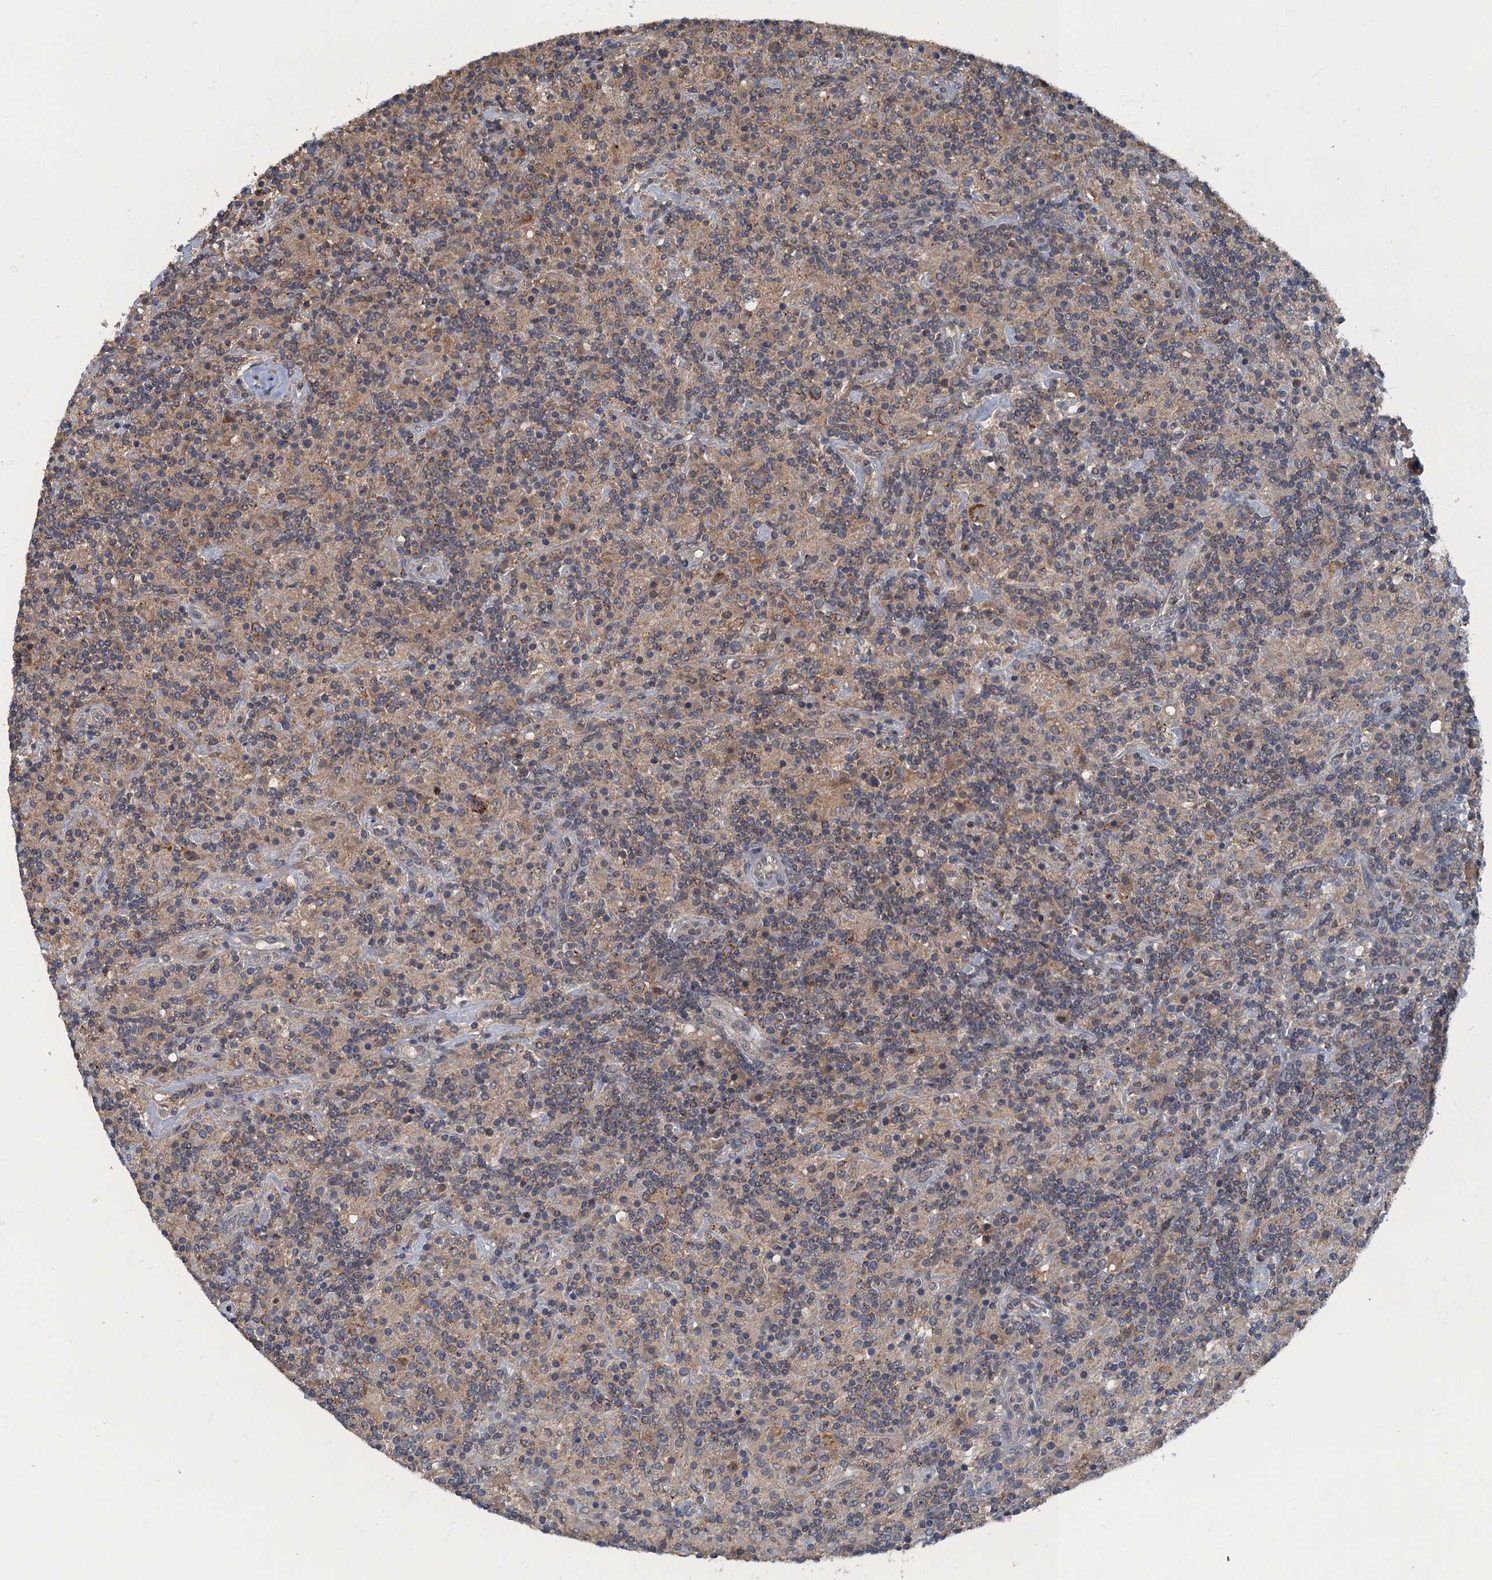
{"staining": {"intensity": "weak", "quantity": ">75%", "location": "cytoplasmic/membranous"}, "tissue": "lymphoma", "cell_type": "Tumor cells", "image_type": "cancer", "snomed": [{"axis": "morphology", "description": "Hodgkin's disease, NOS"}, {"axis": "topography", "description": "Lymph node"}], "caption": "This image exhibits Hodgkin's disease stained with IHC to label a protein in brown. The cytoplasmic/membranous of tumor cells show weak positivity for the protein. Nuclei are counter-stained blue.", "gene": "WDCP", "patient": {"sex": "male", "age": 70}}